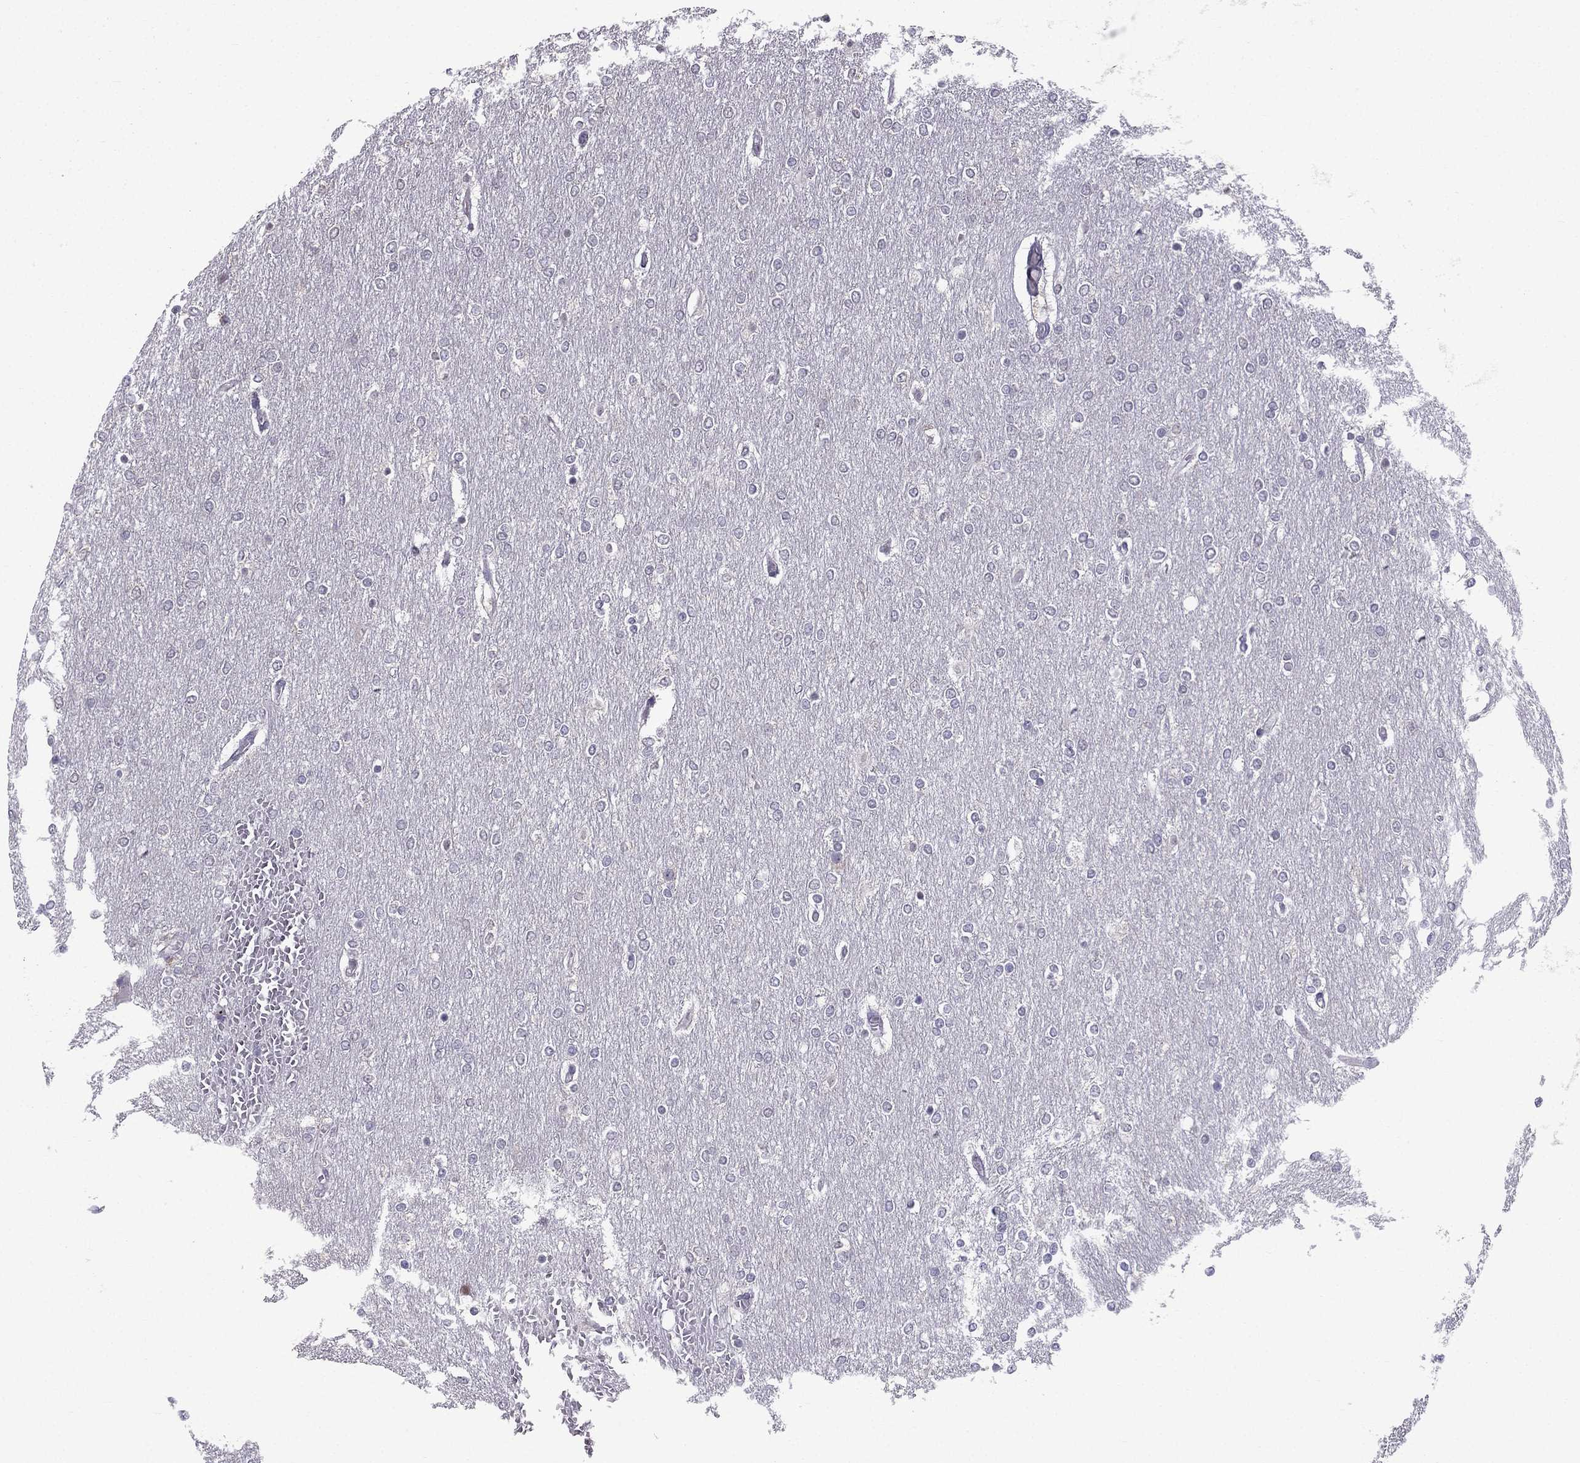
{"staining": {"intensity": "negative", "quantity": "none", "location": "none"}, "tissue": "glioma", "cell_type": "Tumor cells", "image_type": "cancer", "snomed": [{"axis": "morphology", "description": "Glioma, malignant, High grade"}, {"axis": "topography", "description": "Brain"}], "caption": "Protein analysis of malignant high-grade glioma shows no significant expression in tumor cells.", "gene": "SCG5", "patient": {"sex": "female", "age": 61}}